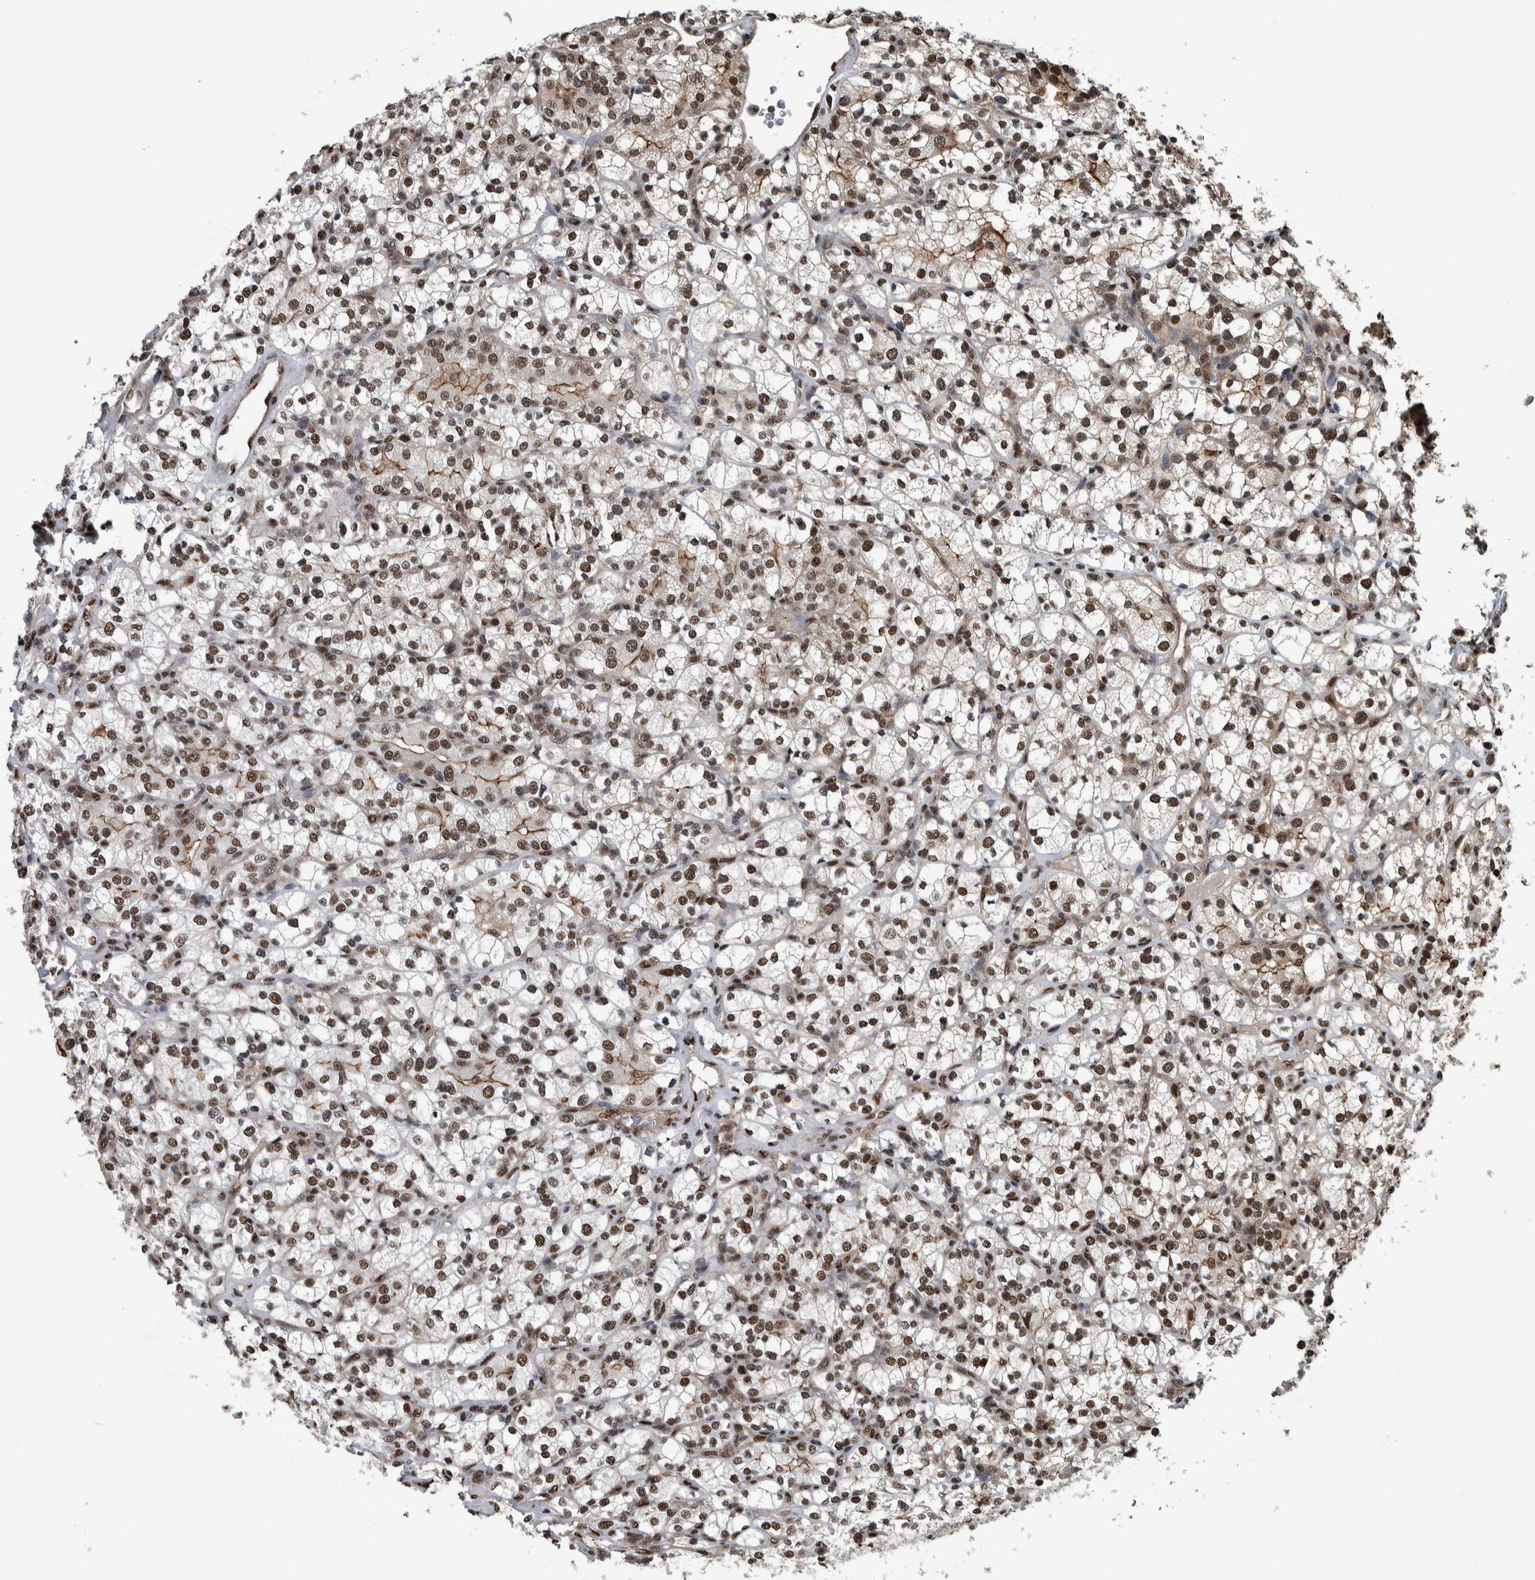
{"staining": {"intensity": "strong", "quantity": ">75%", "location": "nuclear"}, "tissue": "renal cancer", "cell_type": "Tumor cells", "image_type": "cancer", "snomed": [{"axis": "morphology", "description": "Adenocarcinoma, NOS"}, {"axis": "topography", "description": "Kidney"}], "caption": "Immunohistochemical staining of renal adenocarcinoma shows high levels of strong nuclear protein staining in about >75% of tumor cells.", "gene": "FAM135B", "patient": {"sex": "male", "age": 77}}